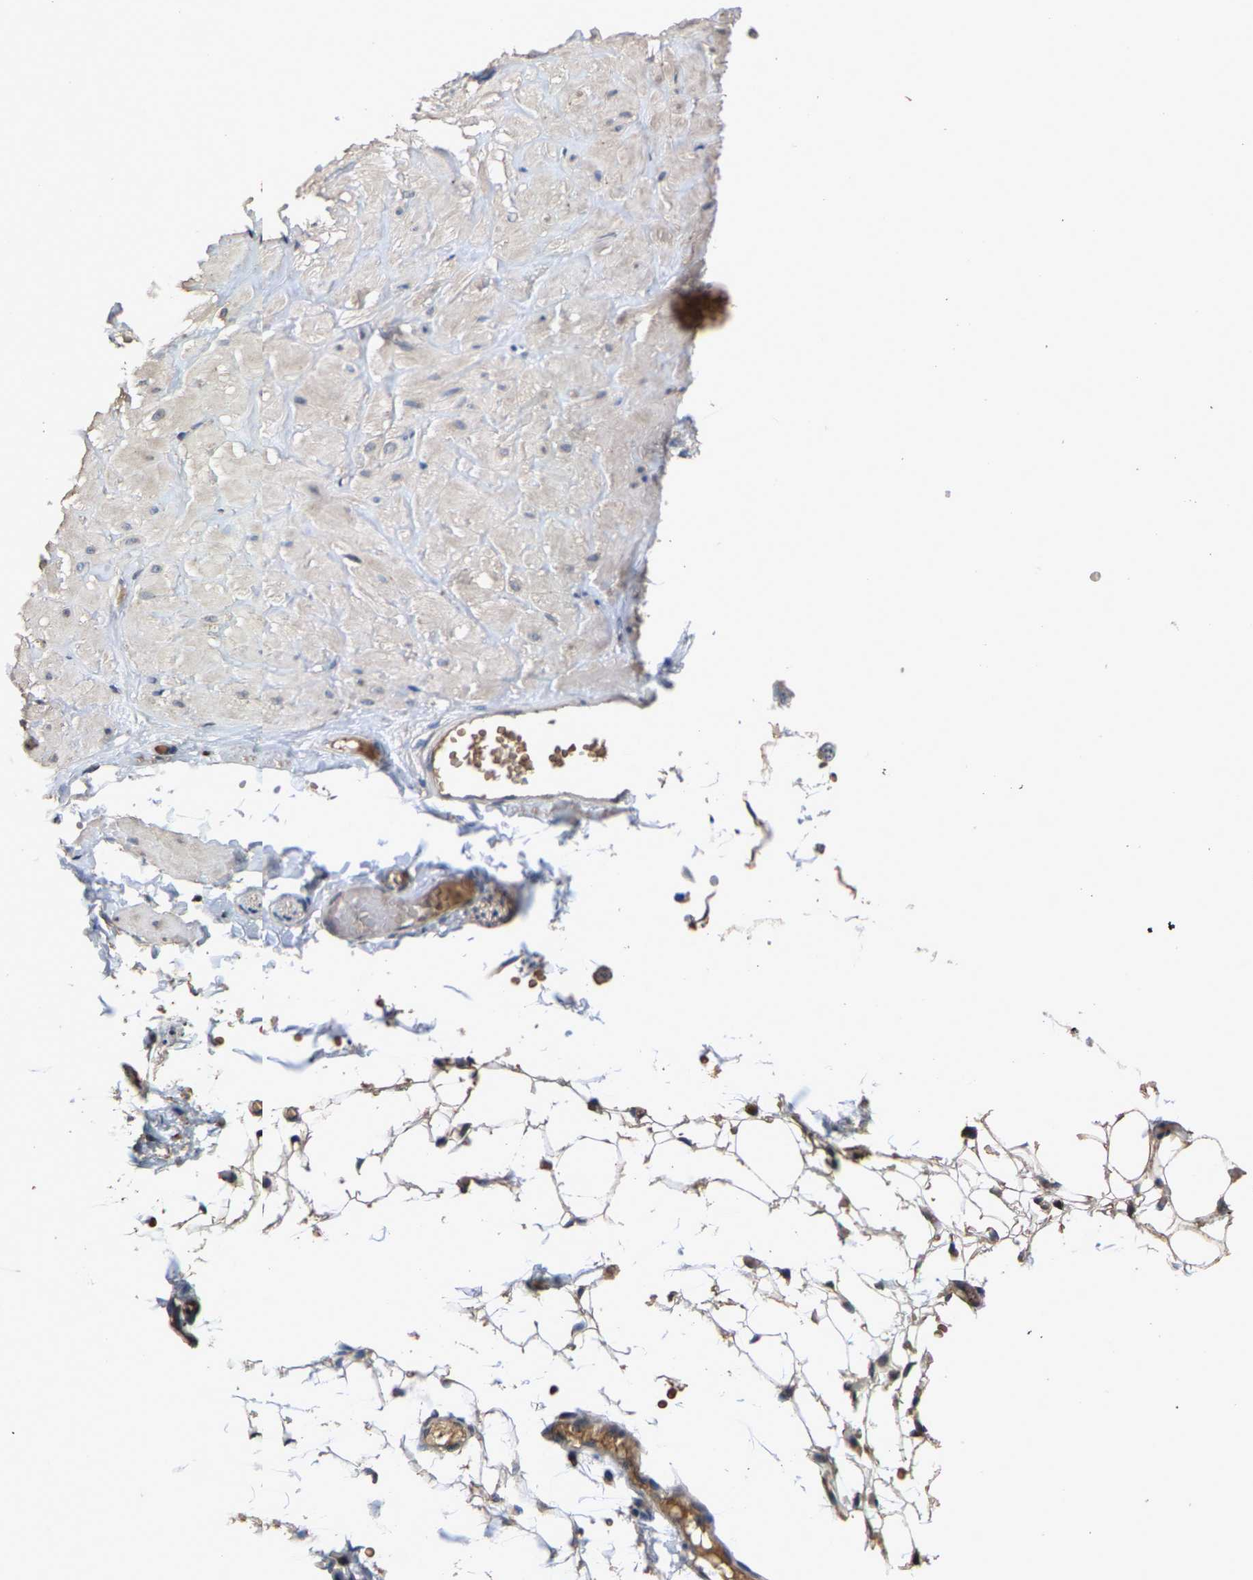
{"staining": {"intensity": "weak", "quantity": ">75%", "location": "cytoplasmic/membranous"}, "tissue": "adipose tissue", "cell_type": "Adipocytes", "image_type": "normal", "snomed": [{"axis": "morphology", "description": "Normal tissue, NOS"}, {"axis": "topography", "description": "Adipose tissue"}, {"axis": "topography", "description": "Vascular tissue"}, {"axis": "topography", "description": "Peripheral nerve tissue"}], "caption": "Brown immunohistochemical staining in benign human adipose tissue exhibits weak cytoplasmic/membranous positivity in approximately >75% of adipocytes. The staining was performed using DAB to visualize the protein expression in brown, while the nuclei were stained in blue with hematoxylin (Magnification: 20x).", "gene": "TDRKH", "patient": {"sex": "male", "age": 25}}